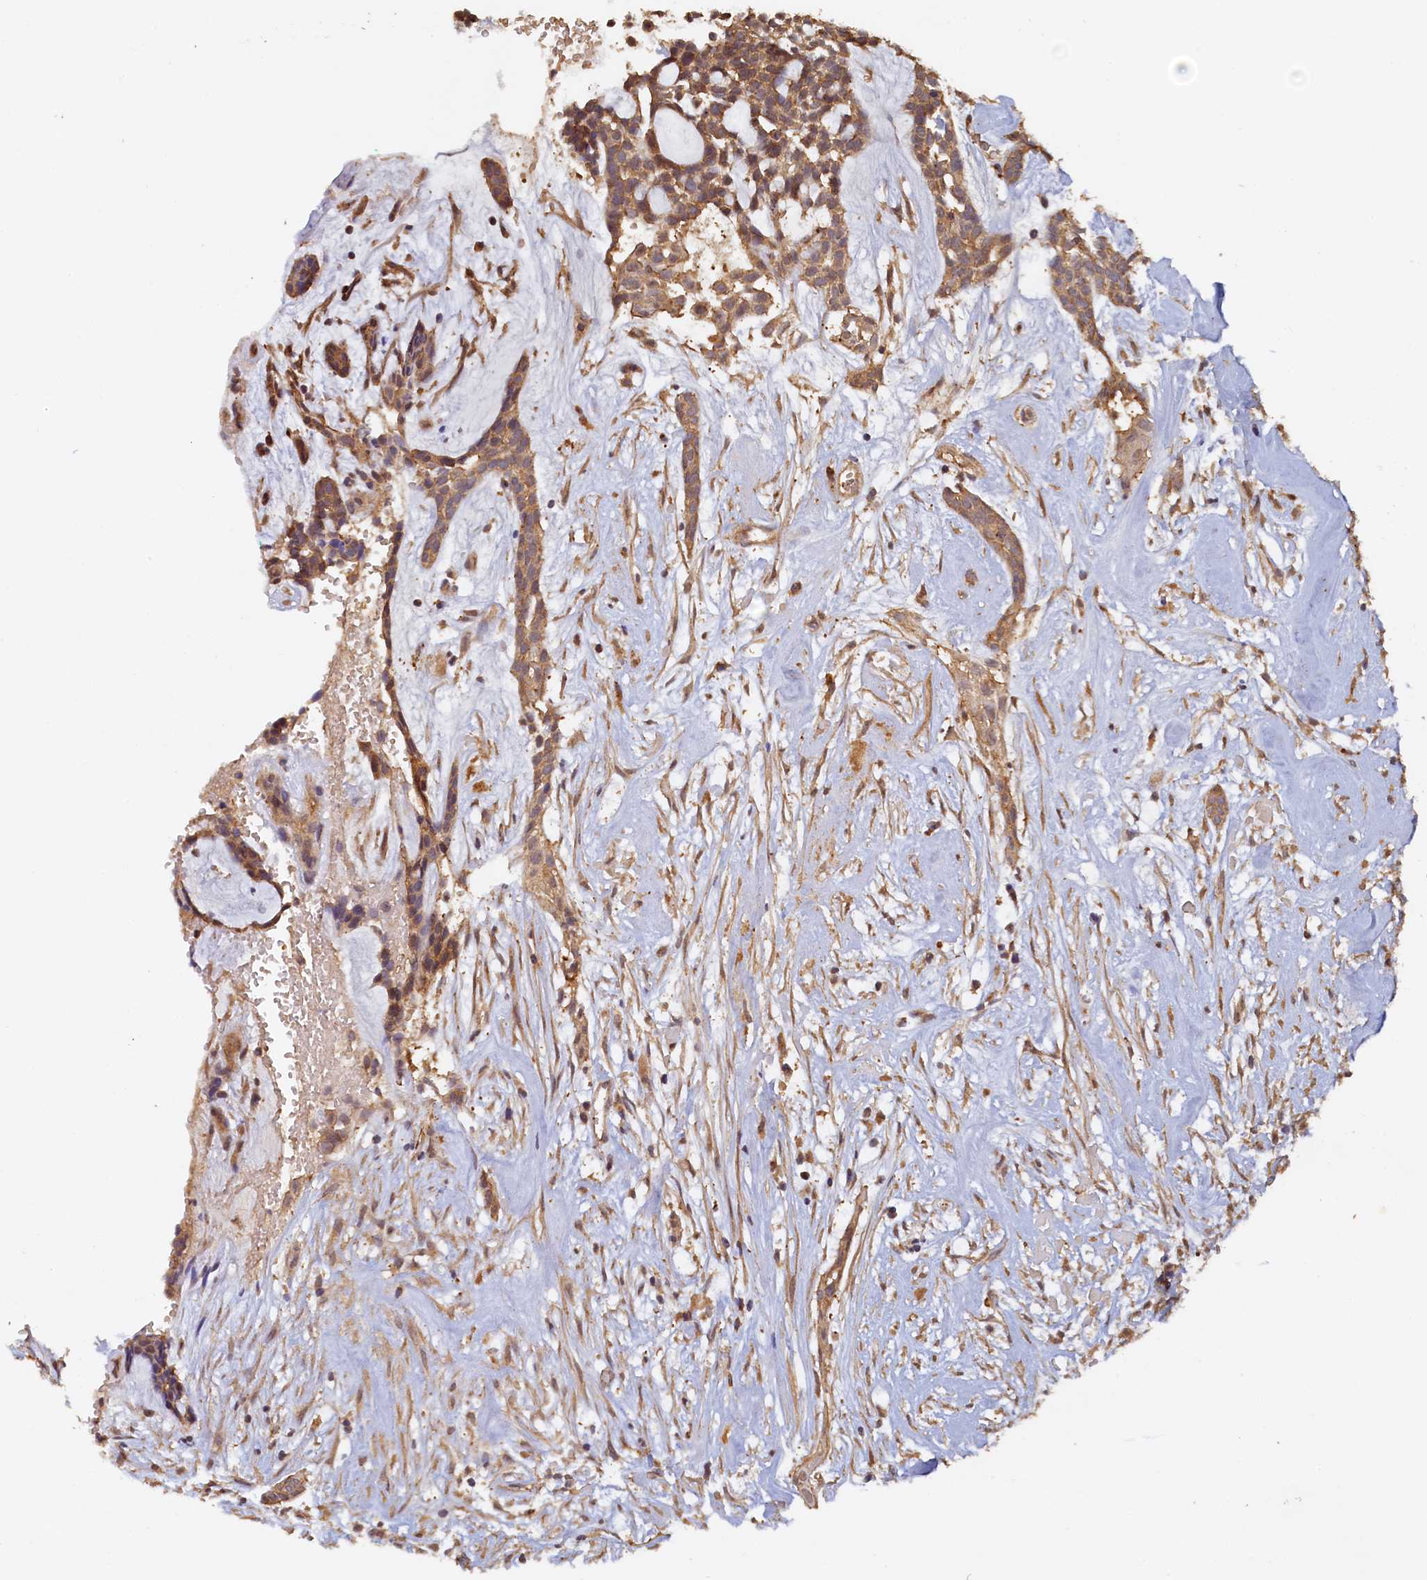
{"staining": {"intensity": "moderate", "quantity": ">75%", "location": "cytoplasmic/membranous"}, "tissue": "head and neck cancer", "cell_type": "Tumor cells", "image_type": "cancer", "snomed": [{"axis": "morphology", "description": "Adenocarcinoma, NOS"}, {"axis": "topography", "description": "Subcutis"}, {"axis": "topography", "description": "Head-Neck"}], "caption": "Protein staining by IHC exhibits moderate cytoplasmic/membranous staining in about >75% of tumor cells in adenocarcinoma (head and neck).", "gene": "UBL7", "patient": {"sex": "female", "age": 73}}